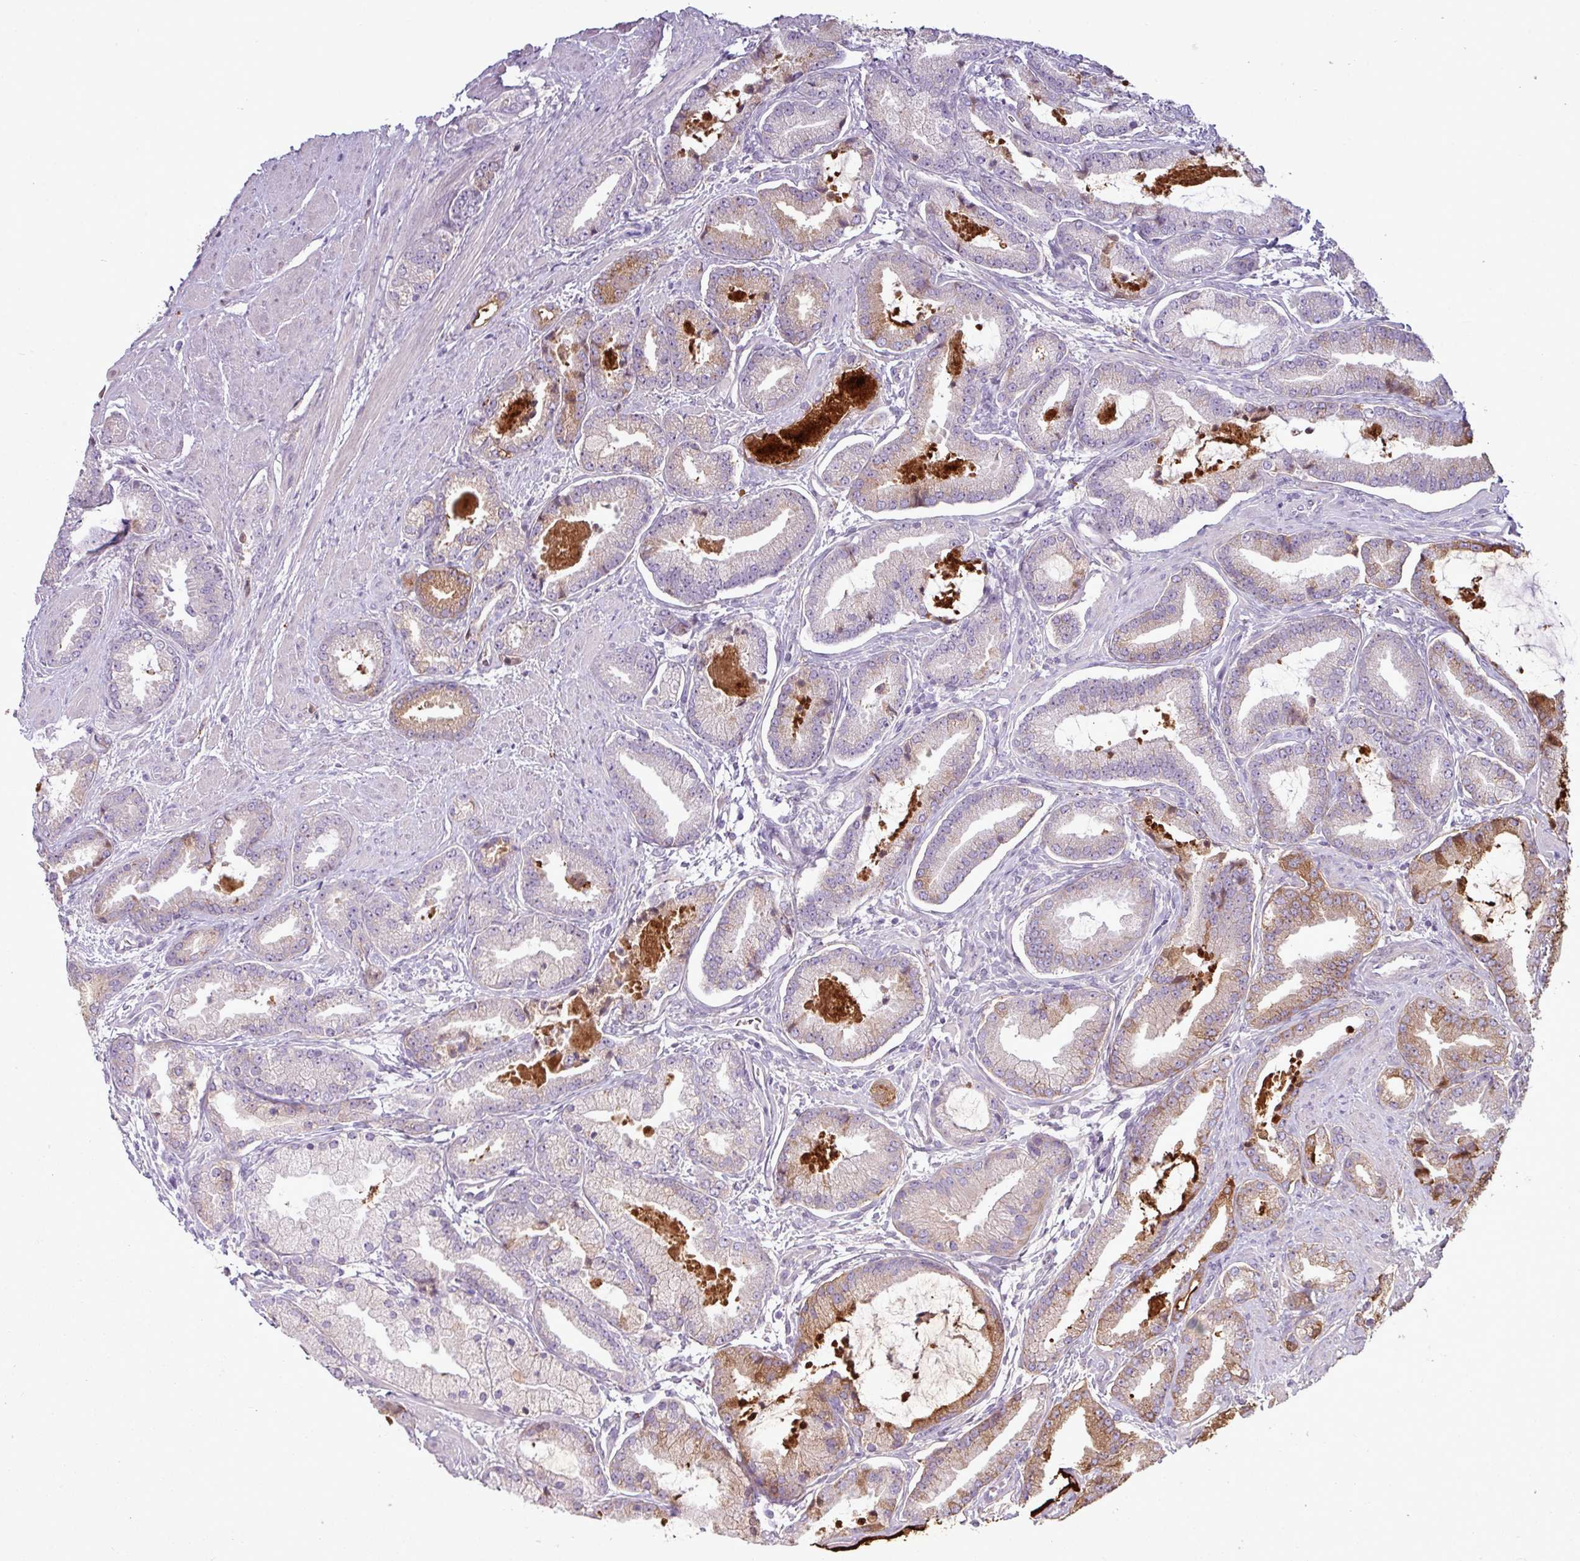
{"staining": {"intensity": "strong", "quantity": "25%-75%", "location": "cytoplasmic/membranous"}, "tissue": "prostate cancer", "cell_type": "Tumor cells", "image_type": "cancer", "snomed": [{"axis": "morphology", "description": "Adenocarcinoma, Low grade"}, {"axis": "topography", "description": "Prostate"}], "caption": "Protein expression analysis of prostate cancer displays strong cytoplasmic/membranous expression in about 25%-75% of tumor cells. (DAB (3,3'-diaminobenzidine) IHC with brightfield microscopy, high magnification).", "gene": "C4B", "patient": {"sex": "male", "age": 62}}